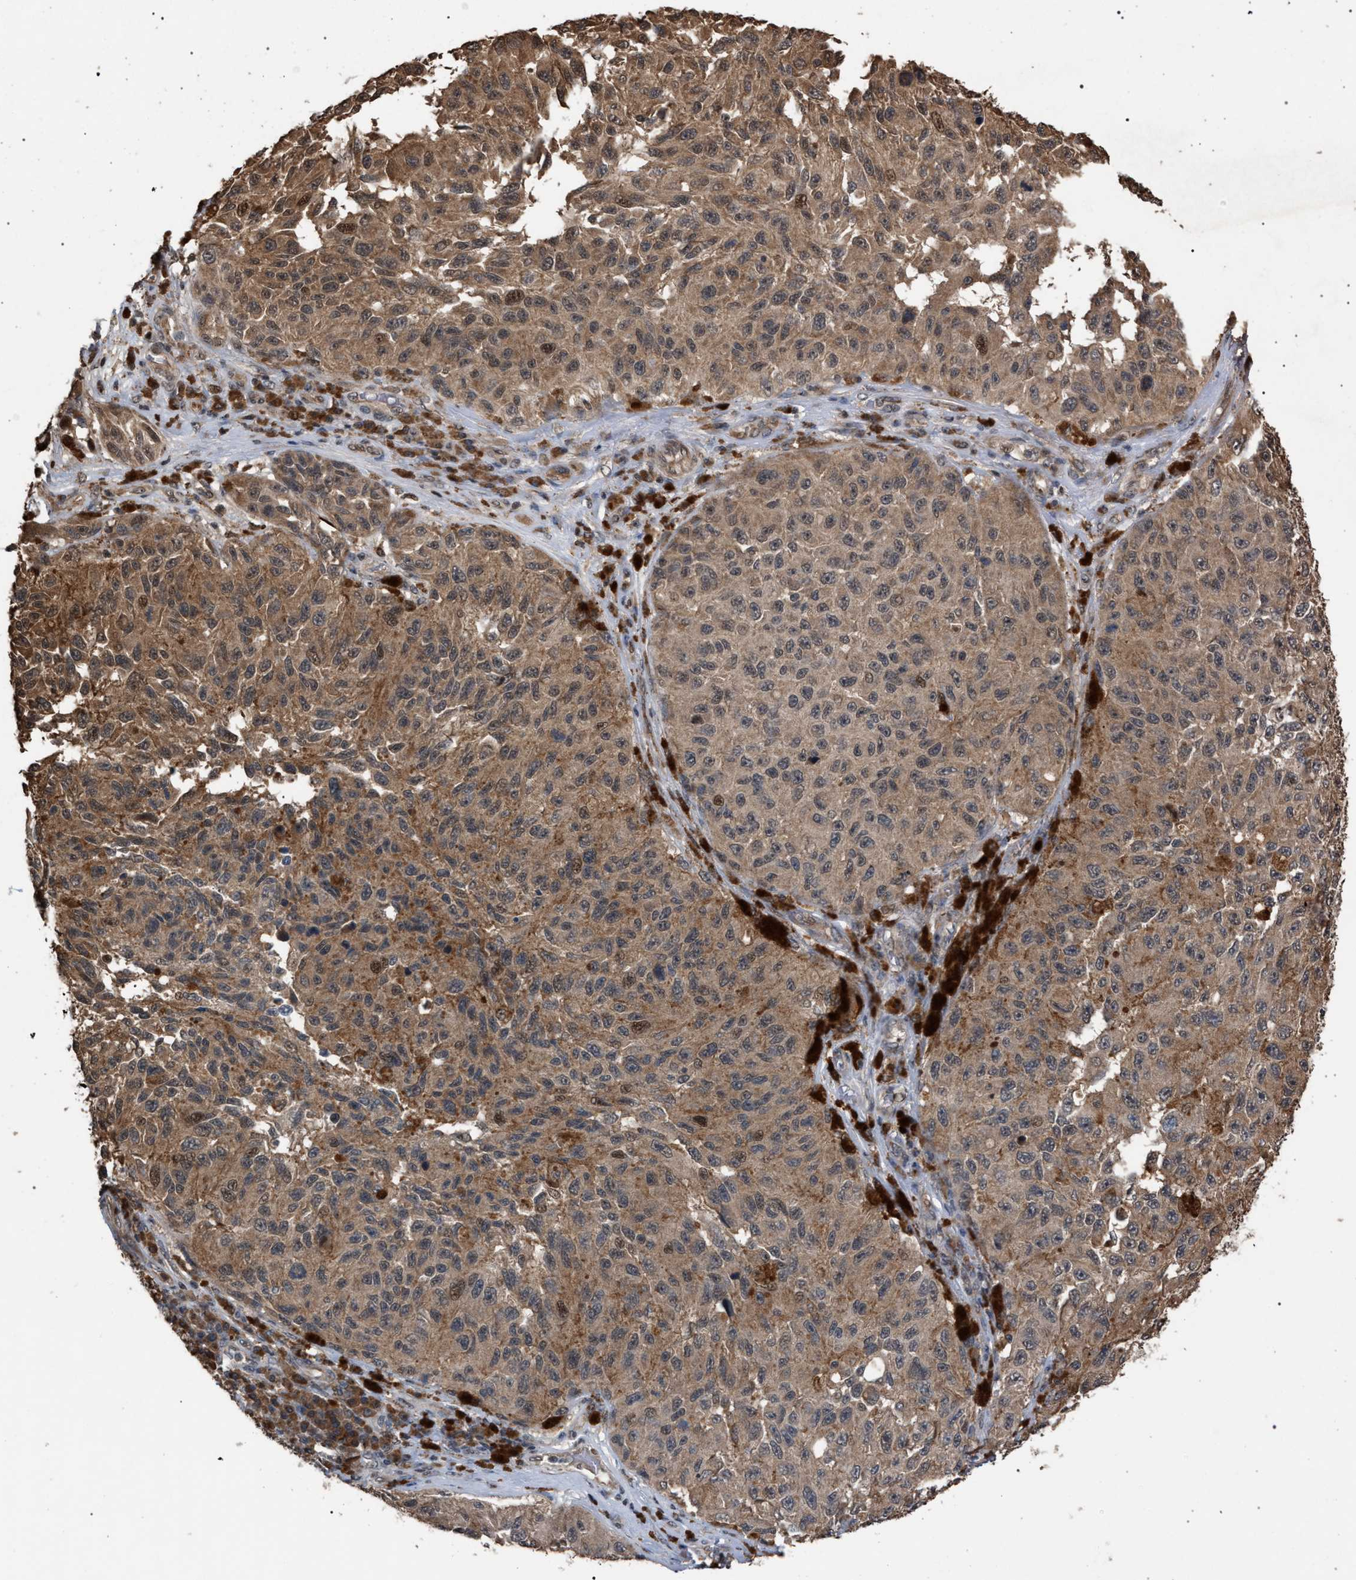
{"staining": {"intensity": "moderate", "quantity": ">75%", "location": "cytoplasmic/membranous"}, "tissue": "melanoma", "cell_type": "Tumor cells", "image_type": "cancer", "snomed": [{"axis": "morphology", "description": "Malignant melanoma, NOS"}, {"axis": "topography", "description": "Skin"}], "caption": "Immunohistochemical staining of human malignant melanoma demonstrates moderate cytoplasmic/membranous protein staining in about >75% of tumor cells.", "gene": "NAA35", "patient": {"sex": "female", "age": 73}}